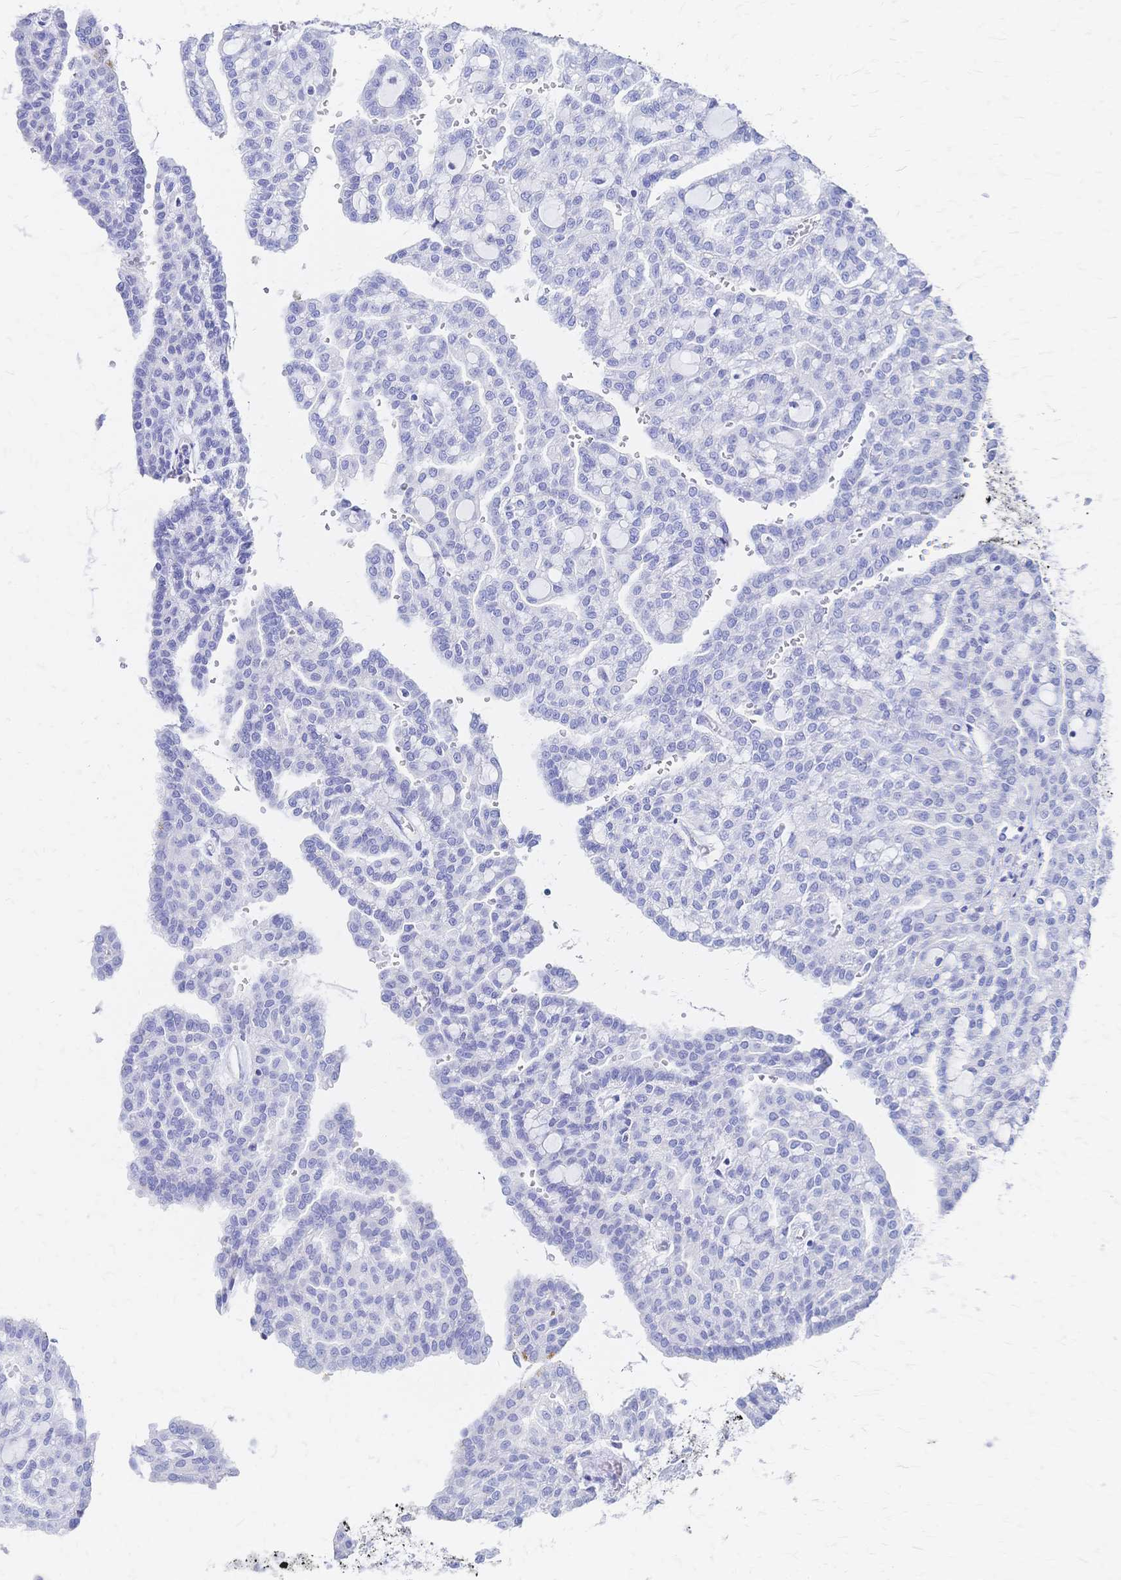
{"staining": {"intensity": "negative", "quantity": "none", "location": "none"}, "tissue": "renal cancer", "cell_type": "Tumor cells", "image_type": "cancer", "snomed": [{"axis": "morphology", "description": "Adenocarcinoma, NOS"}, {"axis": "topography", "description": "Kidney"}], "caption": "This is an IHC micrograph of human renal adenocarcinoma. There is no positivity in tumor cells.", "gene": "SLC5A1", "patient": {"sex": "male", "age": 63}}